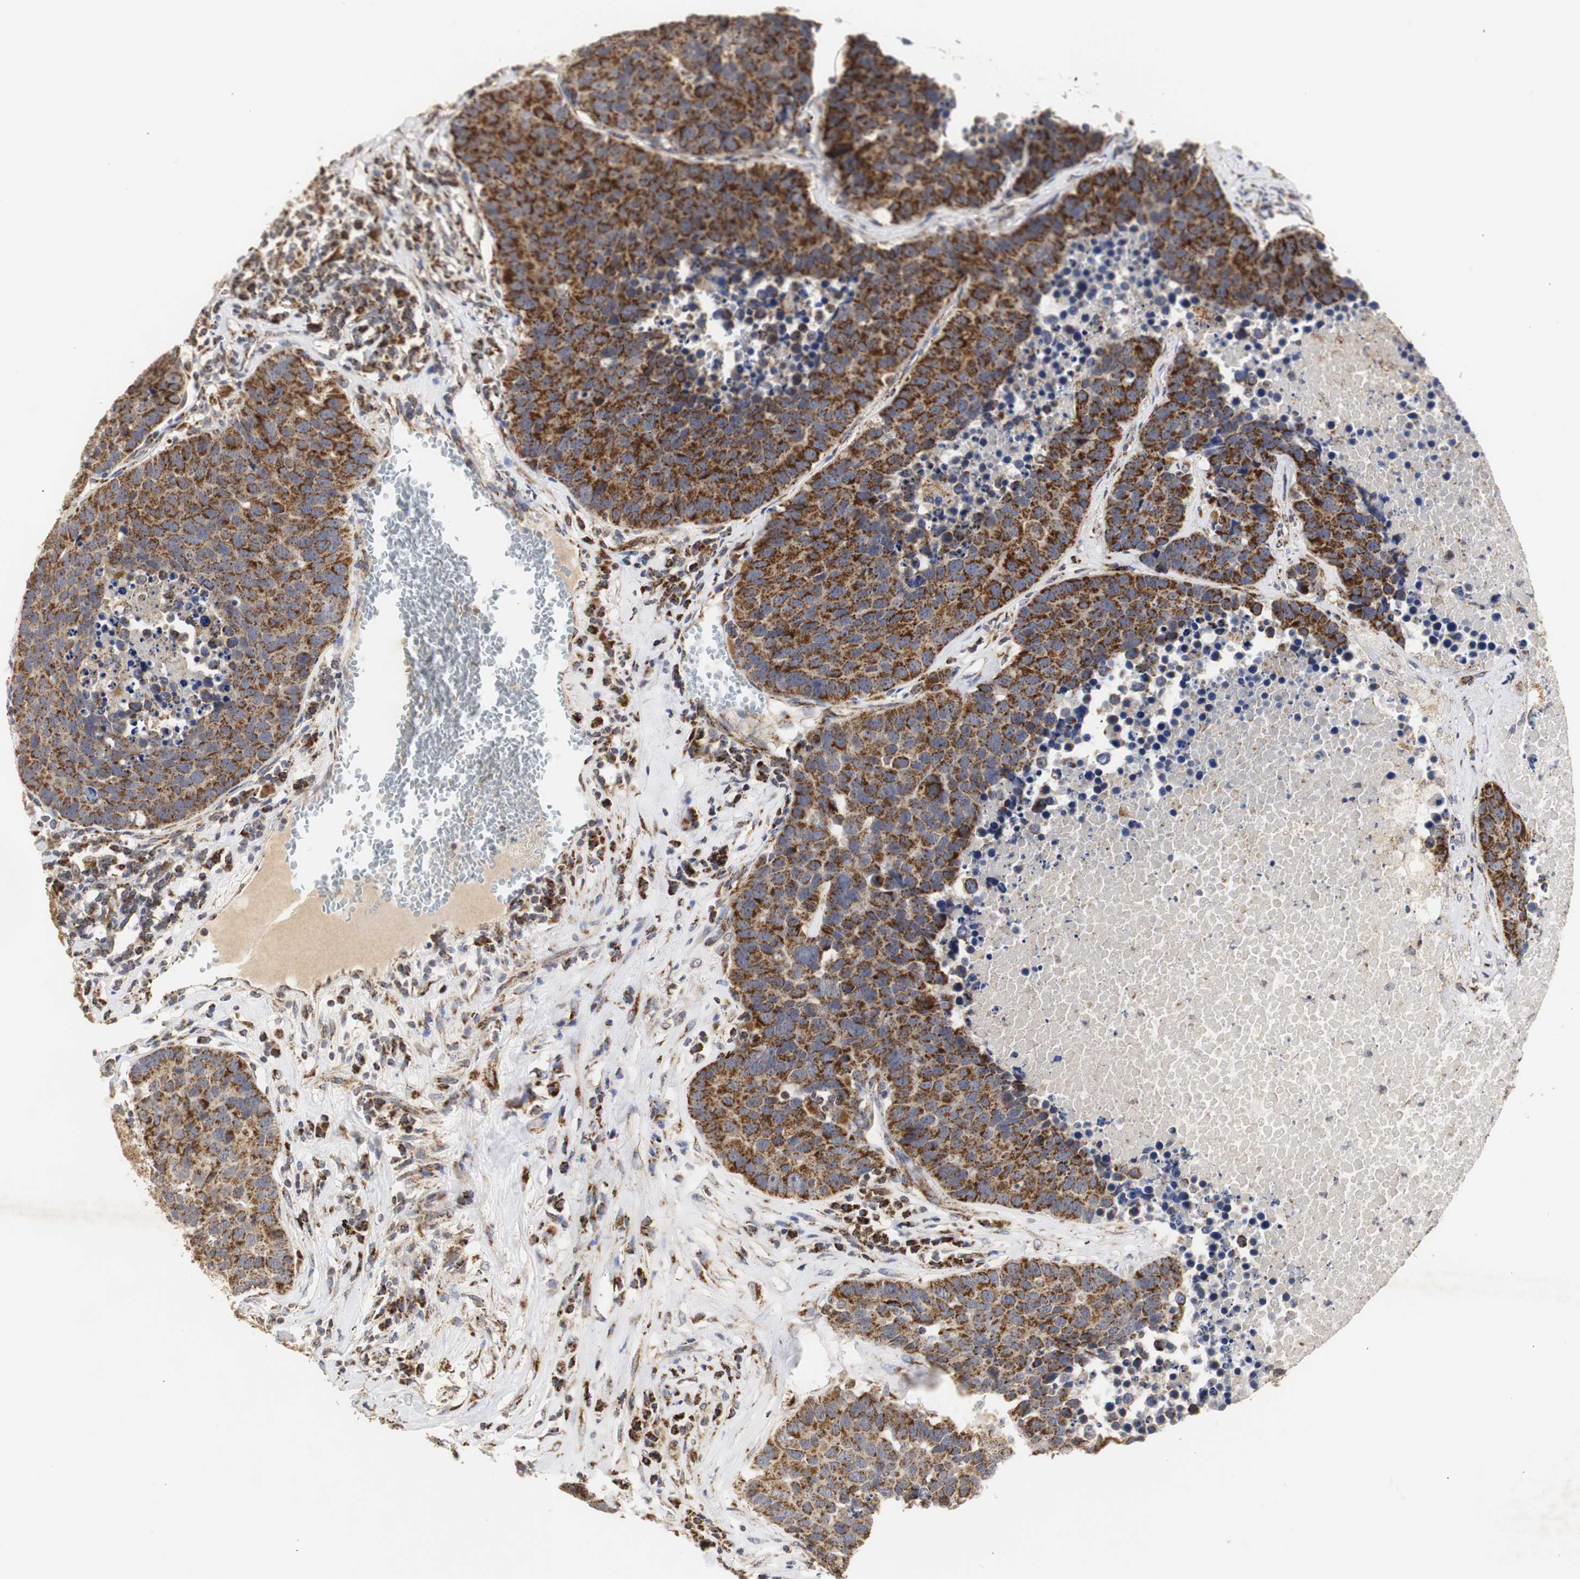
{"staining": {"intensity": "strong", "quantity": ">75%", "location": "cytoplasmic/membranous"}, "tissue": "carcinoid", "cell_type": "Tumor cells", "image_type": "cancer", "snomed": [{"axis": "morphology", "description": "Carcinoid, malignant, NOS"}, {"axis": "topography", "description": "Lung"}], "caption": "There is high levels of strong cytoplasmic/membranous expression in tumor cells of malignant carcinoid, as demonstrated by immunohistochemical staining (brown color).", "gene": "HSD17B10", "patient": {"sex": "male", "age": 60}}